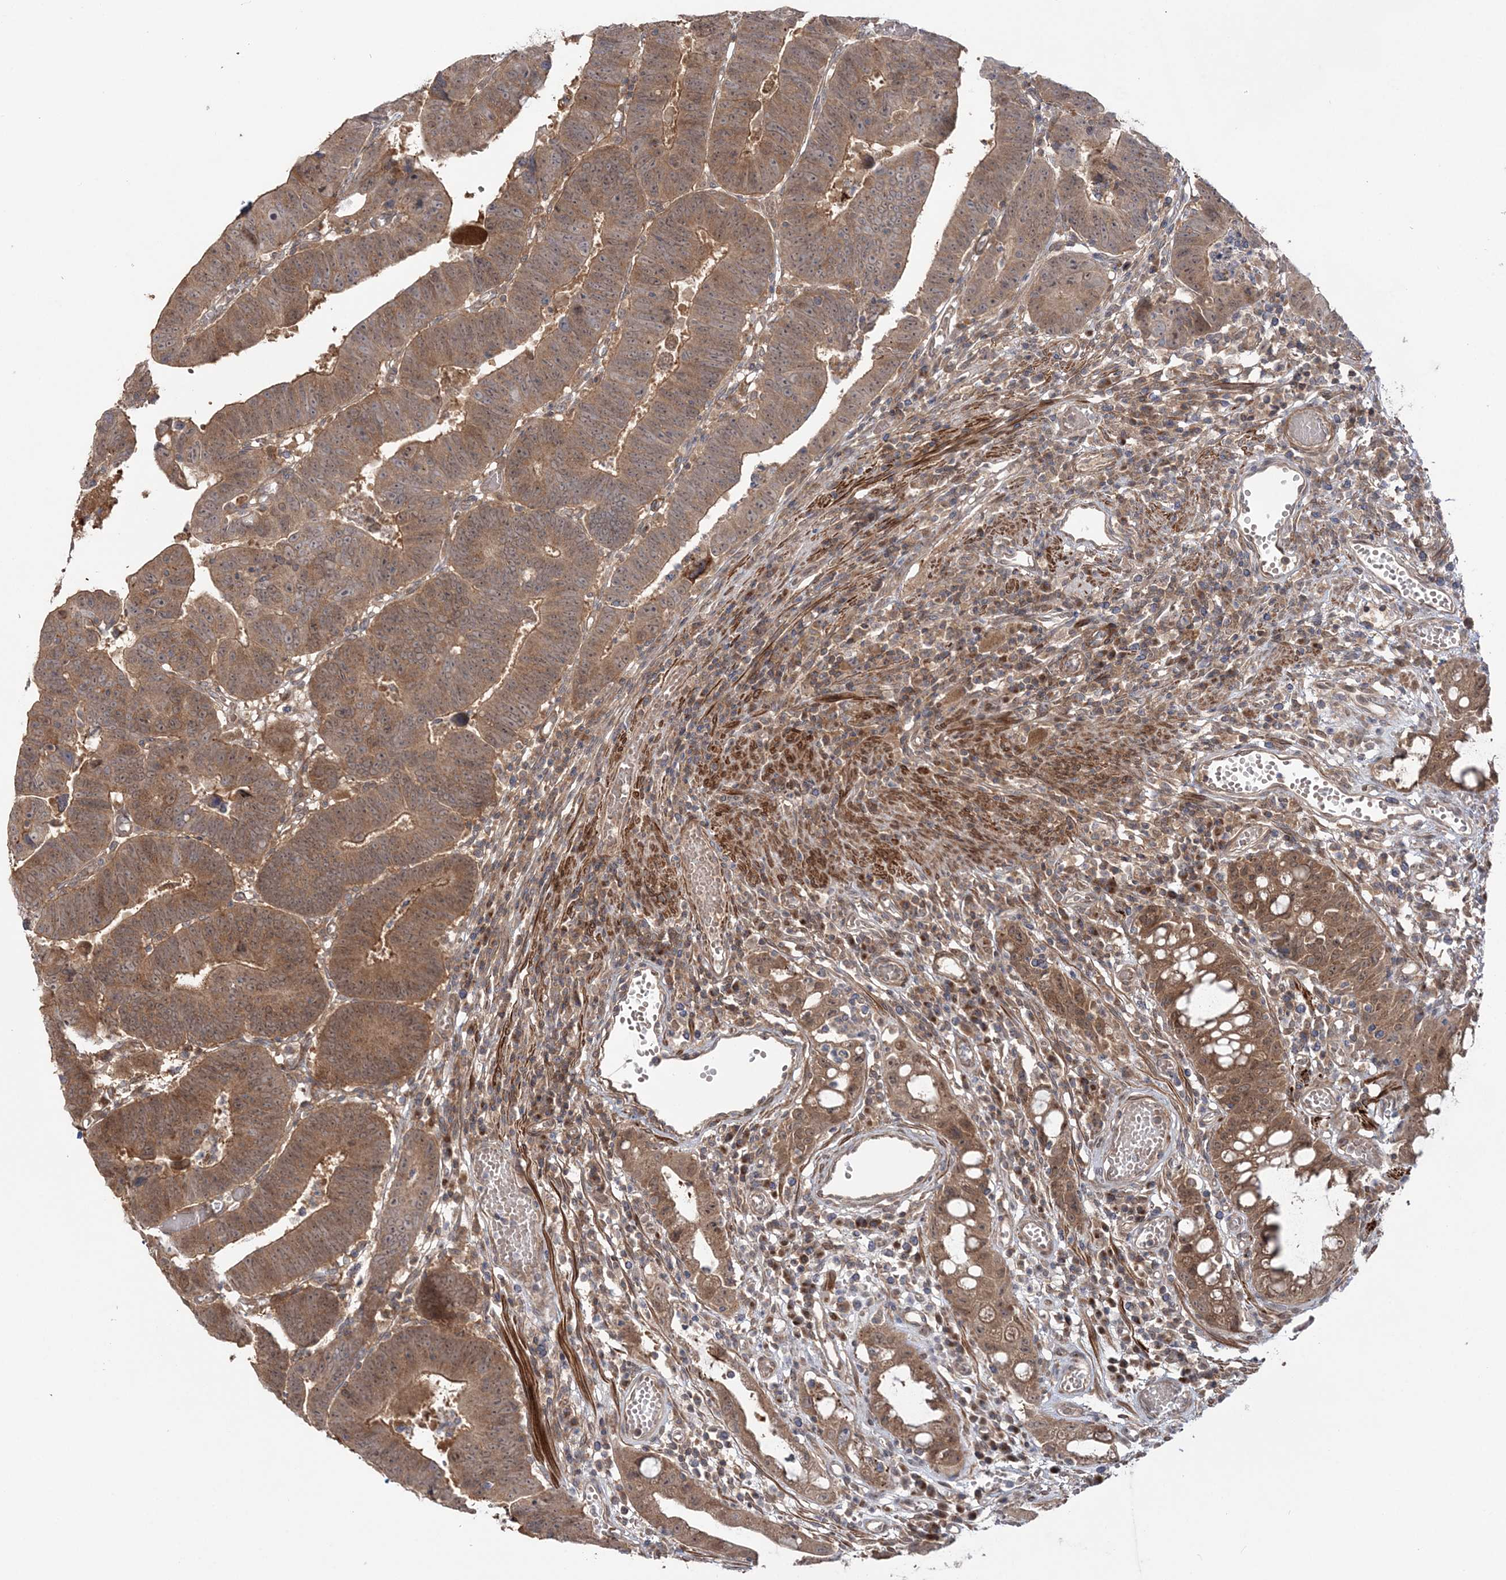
{"staining": {"intensity": "moderate", "quantity": ">75%", "location": "cytoplasmic/membranous"}, "tissue": "colorectal cancer", "cell_type": "Tumor cells", "image_type": "cancer", "snomed": [{"axis": "morphology", "description": "Adenocarcinoma, NOS"}, {"axis": "topography", "description": "Rectum"}], "caption": "Brown immunohistochemical staining in human colorectal cancer (adenocarcinoma) exhibits moderate cytoplasmic/membranous expression in approximately >75% of tumor cells.", "gene": "MOCS2", "patient": {"sex": "female", "age": 65}}